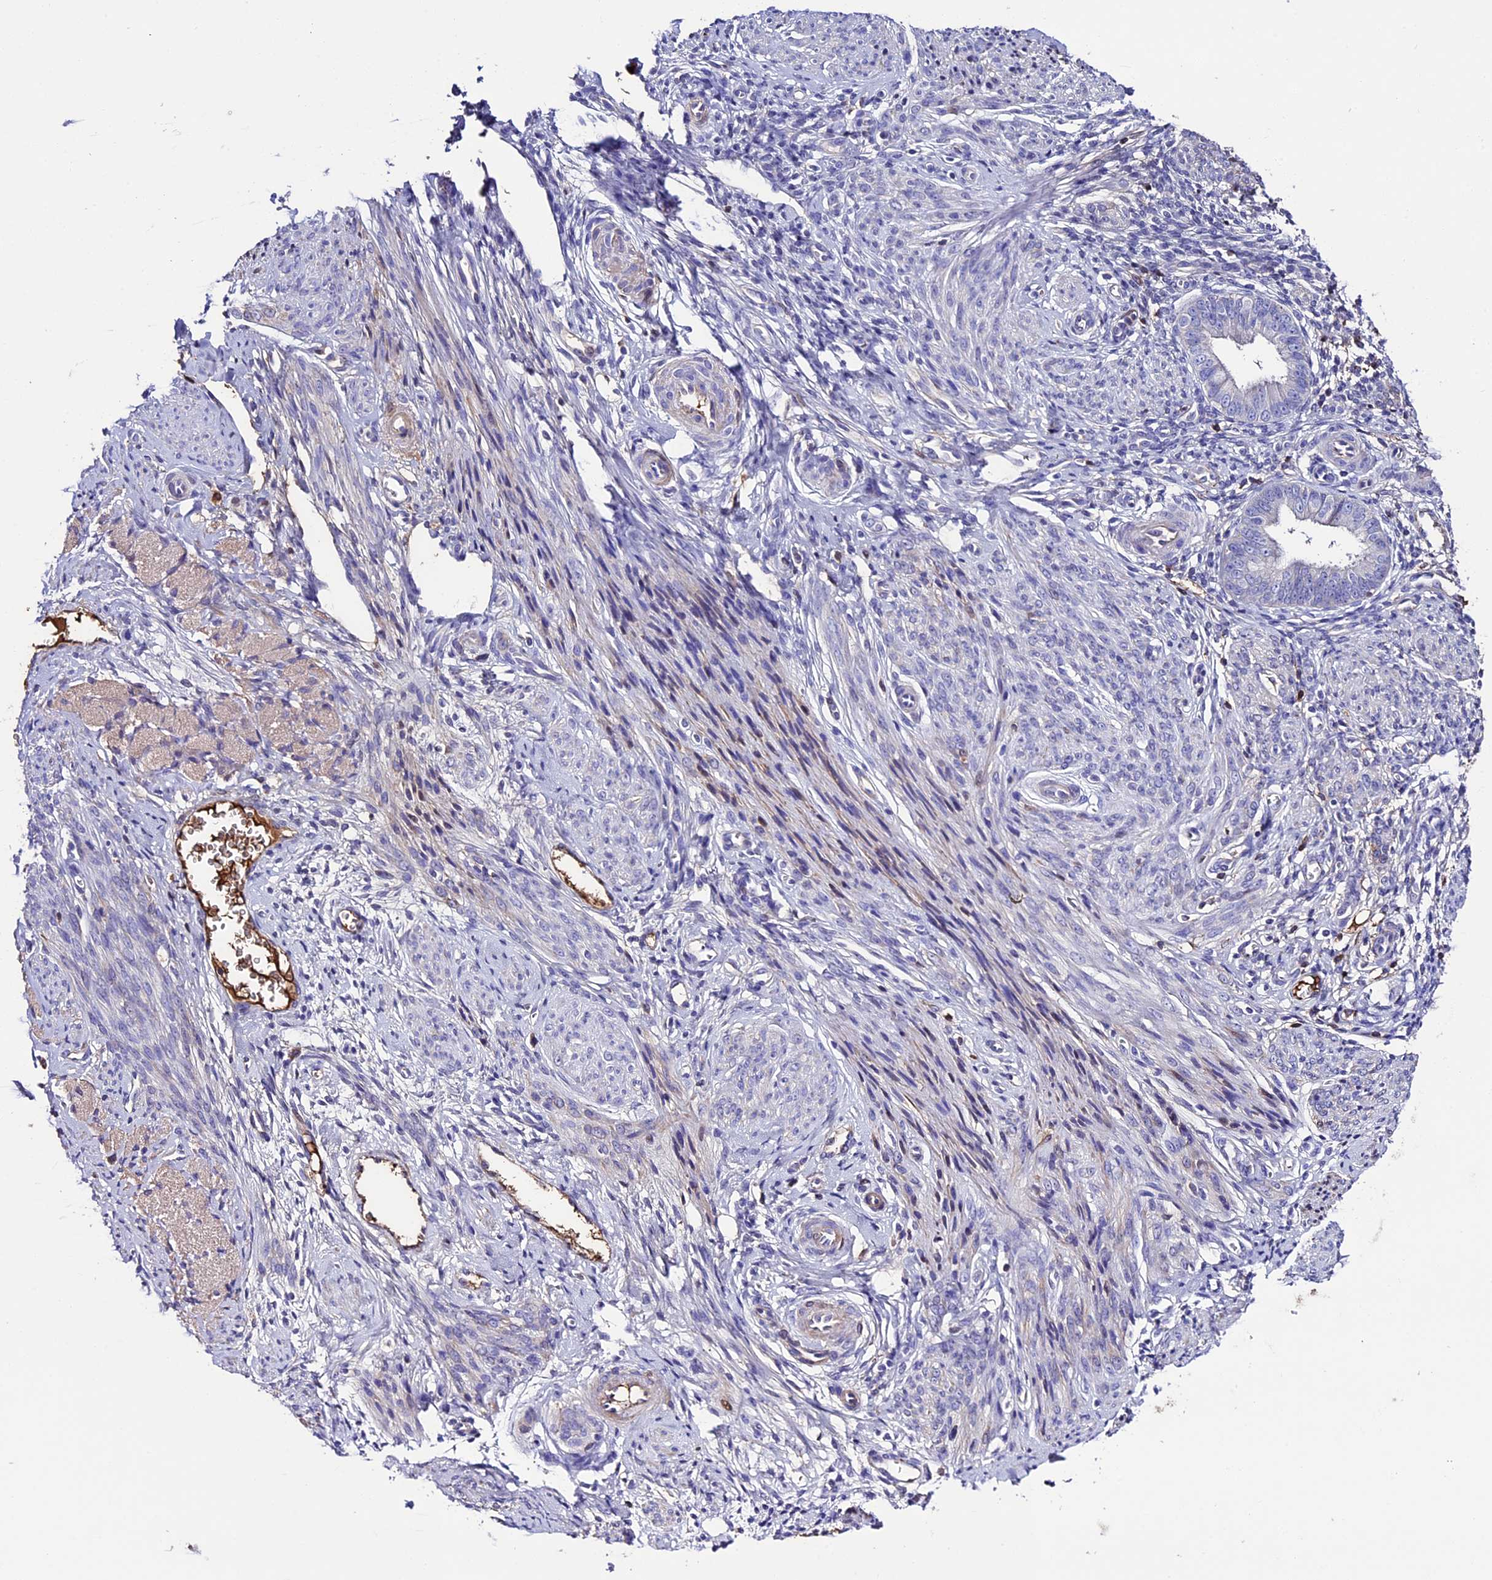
{"staining": {"intensity": "negative", "quantity": "none", "location": "none"}, "tissue": "endometrium", "cell_type": "Cells in endometrial stroma", "image_type": "normal", "snomed": [{"axis": "morphology", "description": "Normal tissue, NOS"}, {"axis": "topography", "description": "Uterus"}, {"axis": "topography", "description": "Endometrium"}], "caption": "Unremarkable endometrium was stained to show a protein in brown. There is no significant expression in cells in endometrial stroma. The staining was performed using DAB to visualize the protein expression in brown, while the nuclei were stained in blue with hematoxylin (Magnification: 20x).", "gene": "TCP11L2", "patient": {"sex": "female", "age": 48}}